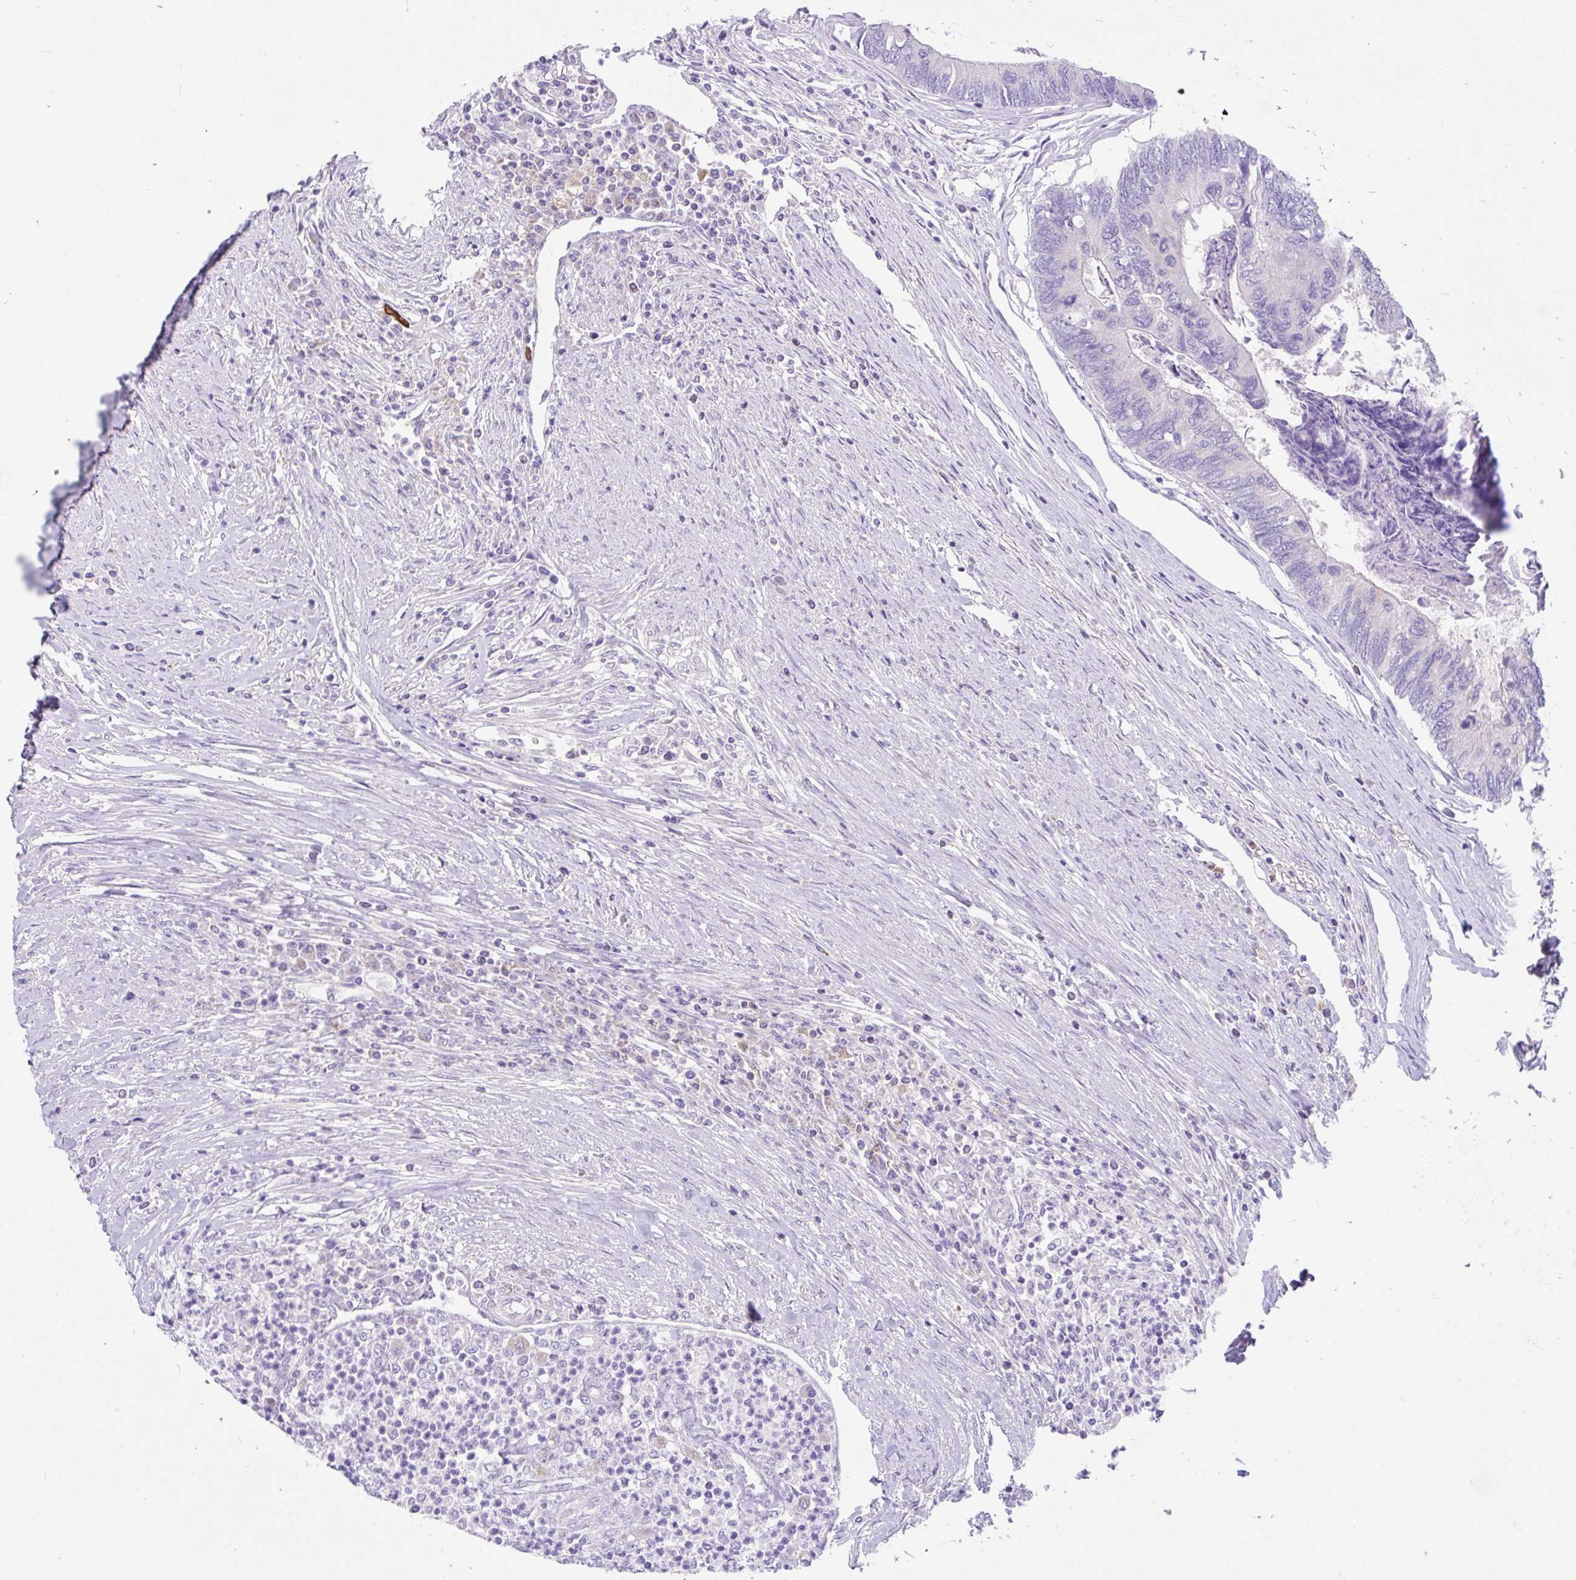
{"staining": {"intensity": "negative", "quantity": "none", "location": "none"}, "tissue": "colorectal cancer", "cell_type": "Tumor cells", "image_type": "cancer", "snomed": [{"axis": "morphology", "description": "Adenocarcinoma, NOS"}, {"axis": "topography", "description": "Colon"}], "caption": "Human colorectal cancer stained for a protein using immunohistochemistry (IHC) shows no positivity in tumor cells.", "gene": "CCSAP", "patient": {"sex": "female", "age": 67}}